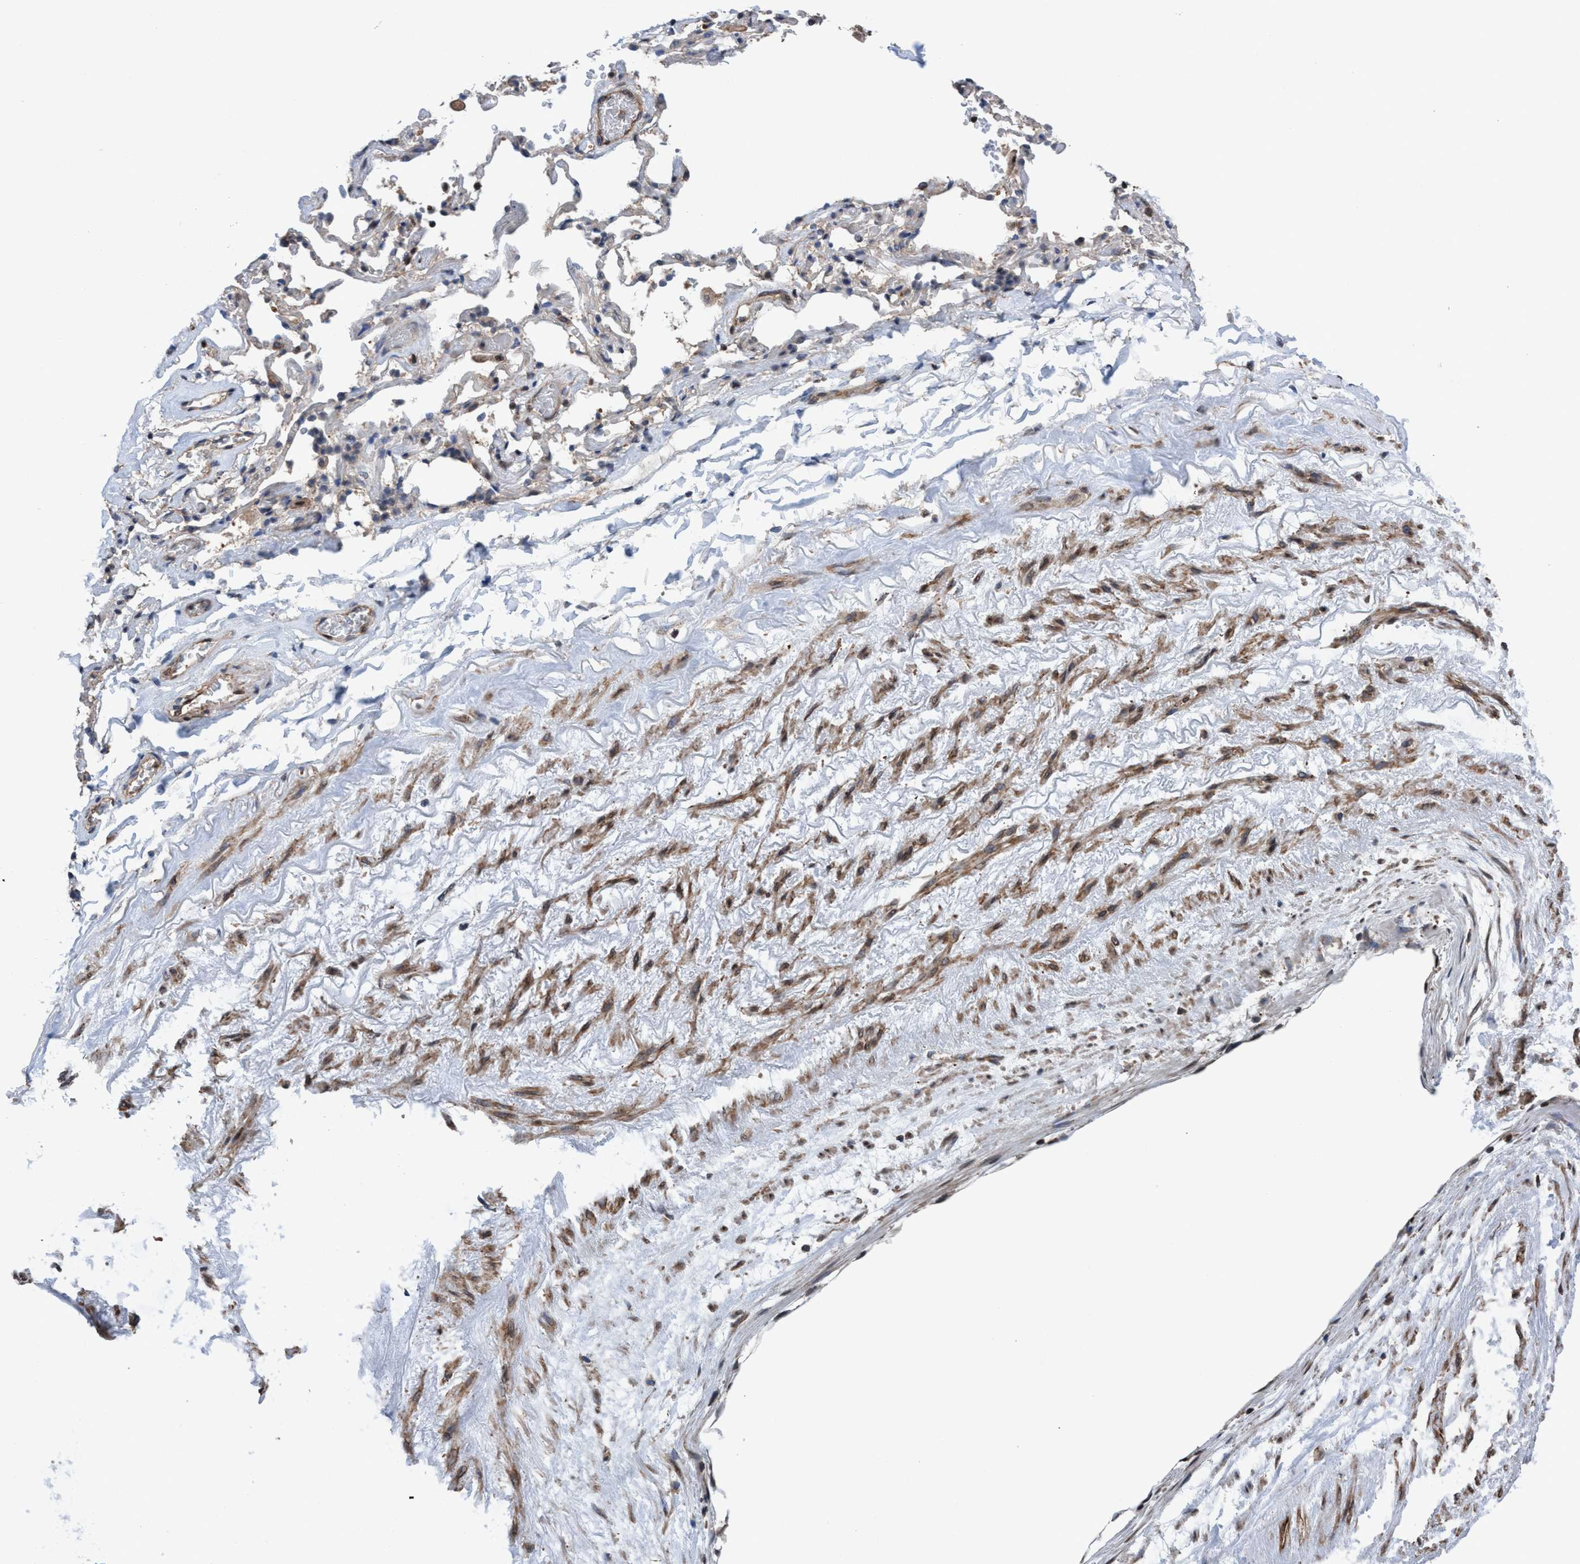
{"staining": {"intensity": "weak", "quantity": "25%-75%", "location": "cytoplasmic/membranous"}, "tissue": "adipose tissue", "cell_type": "Adipocytes", "image_type": "normal", "snomed": [{"axis": "morphology", "description": "Normal tissue, NOS"}, {"axis": "topography", "description": "Cartilage tissue"}, {"axis": "topography", "description": "Lung"}], "caption": "The photomicrograph demonstrates a brown stain indicating the presence of a protein in the cytoplasmic/membranous of adipocytes in adipose tissue.", "gene": "METAP2", "patient": {"sex": "female", "age": 77}}